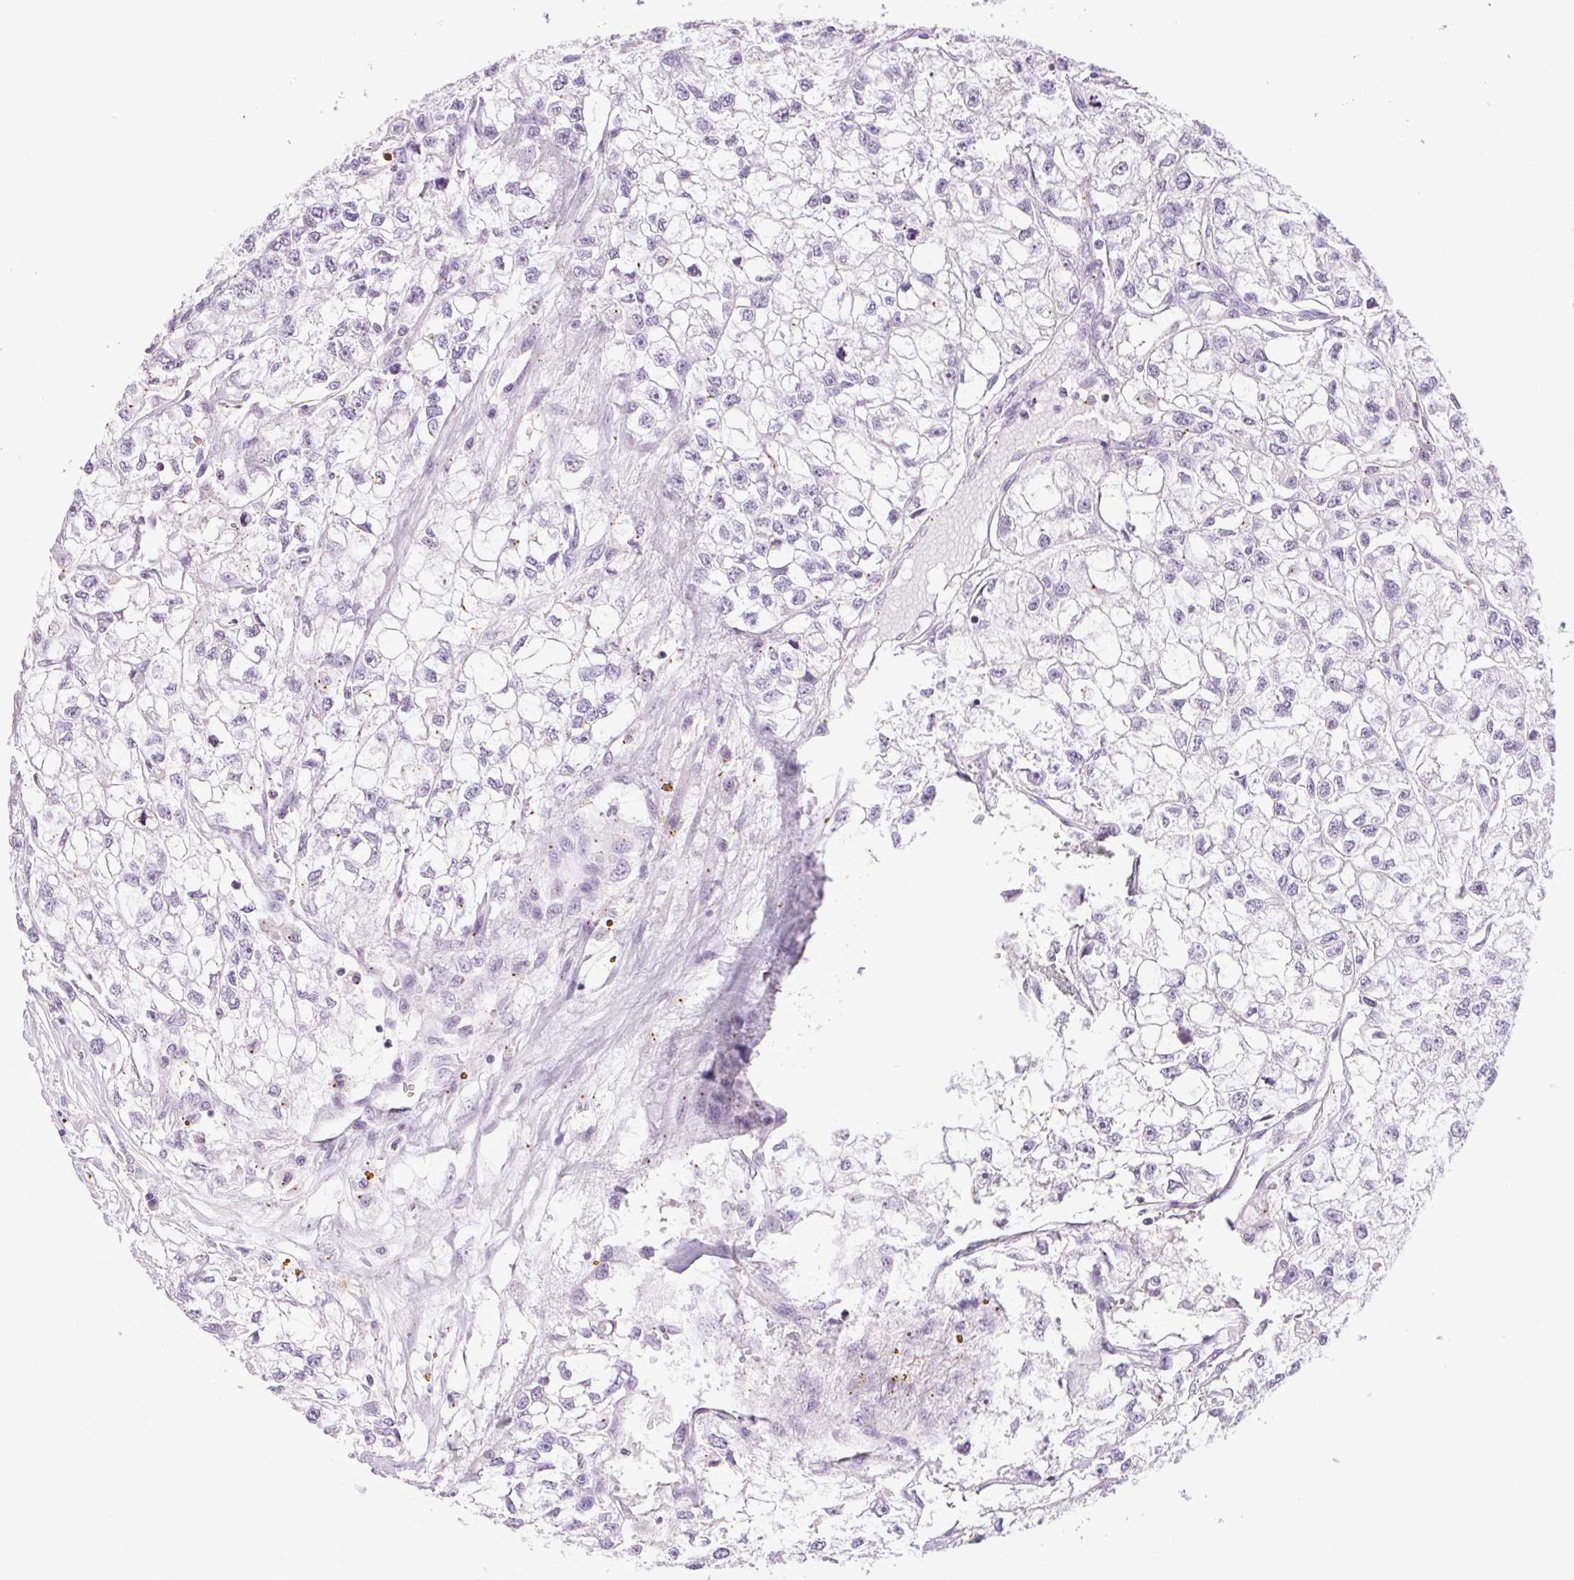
{"staining": {"intensity": "negative", "quantity": "none", "location": "none"}, "tissue": "renal cancer", "cell_type": "Tumor cells", "image_type": "cancer", "snomed": [{"axis": "morphology", "description": "Adenocarcinoma, NOS"}, {"axis": "topography", "description": "Kidney"}], "caption": "Immunohistochemistry image of human adenocarcinoma (renal) stained for a protein (brown), which displays no expression in tumor cells.", "gene": "TMEM88B", "patient": {"sex": "male", "age": 56}}